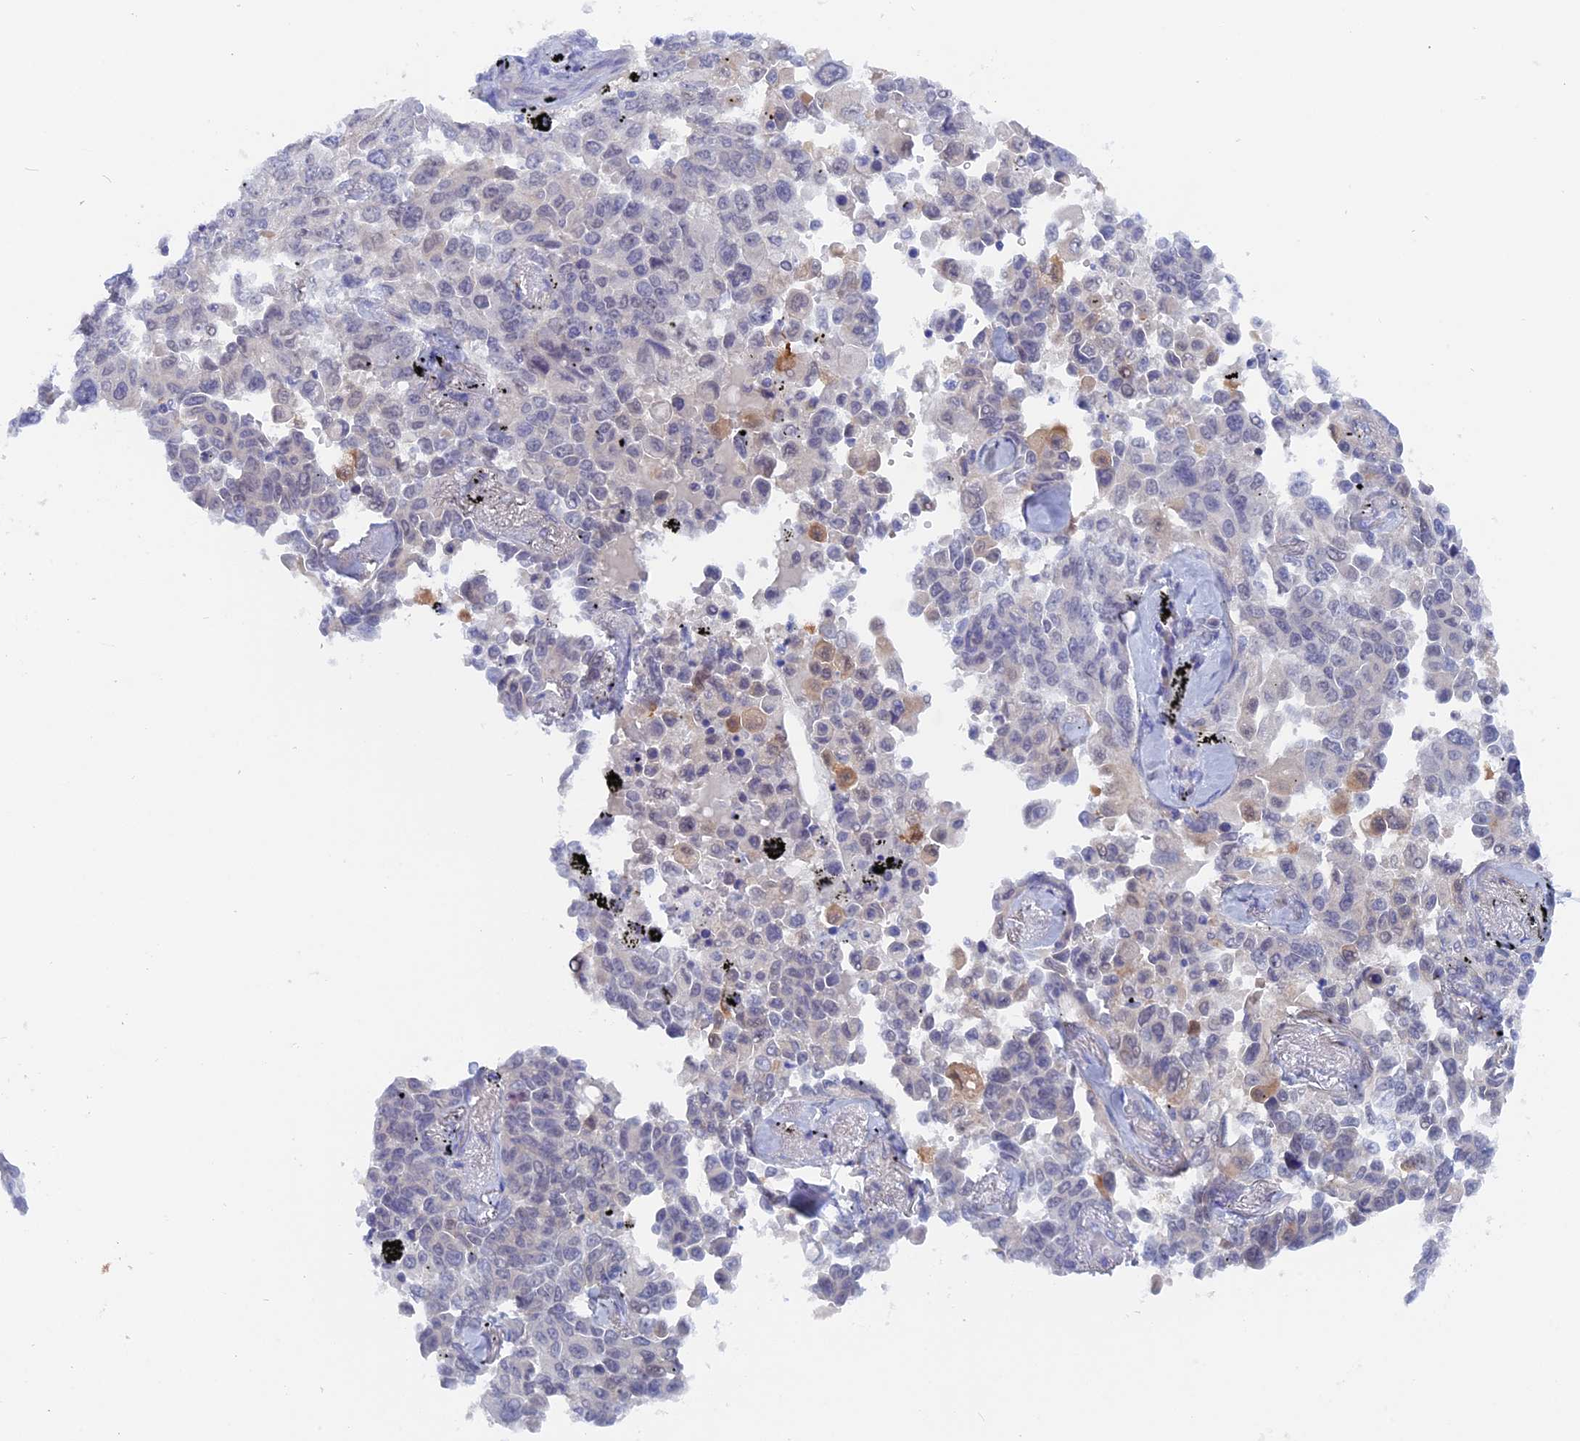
{"staining": {"intensity": "weak", "quantity": "<25%", "location": "cytoplasmic/membranous"}, "tissue": "lung cancer", "cell_type": "Tumor cells", "image_type": "cancer", "snomed": [{"axis": "morphology", "description": "Adenocarcinoma, NOS"}, {"axis": "topography", "description": "Lung"}], "caption": "Lung cancer was stained to show a protein in brown. There is no significant staining in tumor cells.", "gene": "DACT3", "patient": {"sex": "female", "age": 67}}